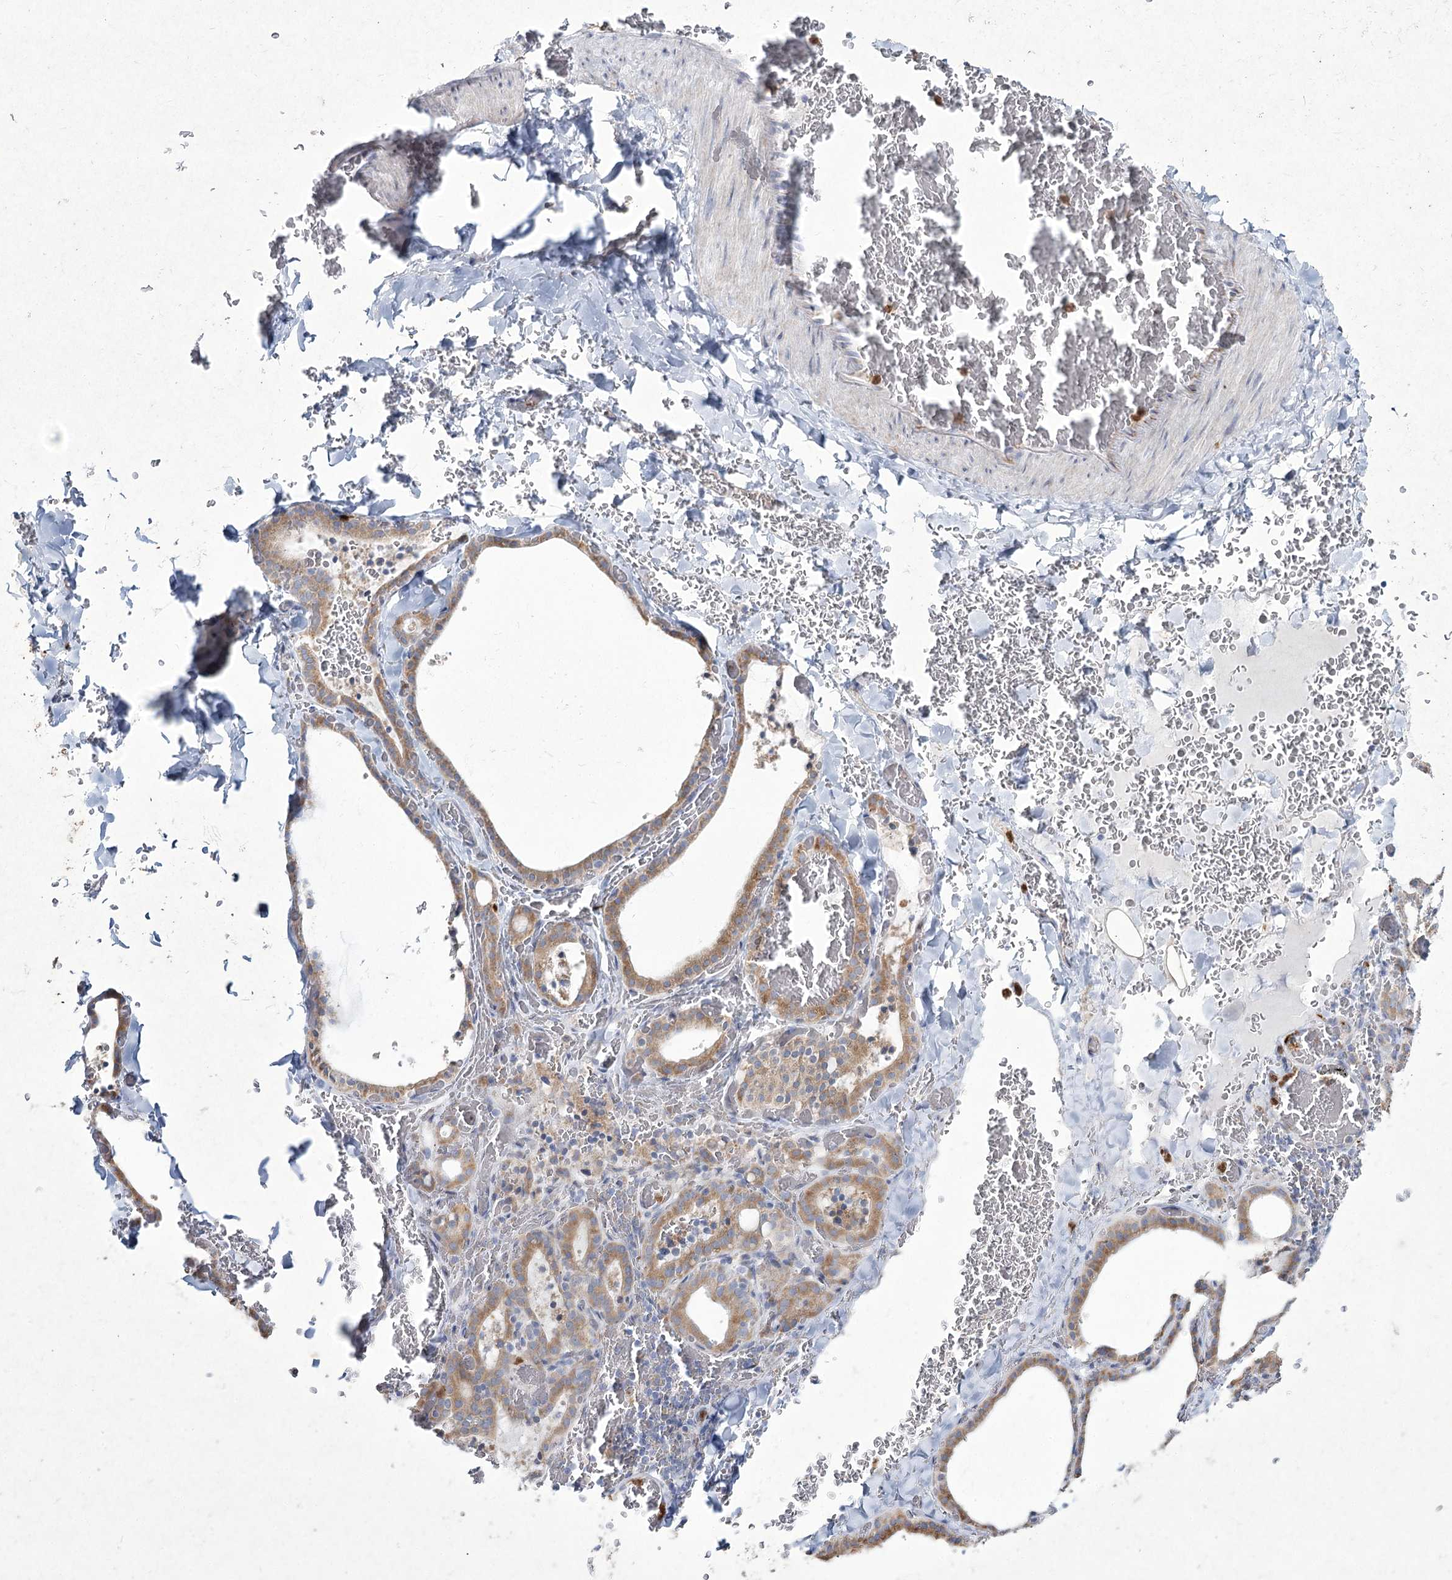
{"staining": {"intensity": "moderate", "quantity": "25%-75%", "location": "cytoplasmic/membranous"}, "tissue": "thyroid gland", "cell_type": "Glandular cells", "image_type": "normal", "snomed": [{"axis": "morphology", "description": "Normal tissue, NOS"}, {"axis": "topography", "description": "Thyroid gland"}], "caption": "This histopathology image displays benign thyroid gland stained with immunohistochemistry (IHC) to label a protein in brown. The cytoplasmic/membranous of glandular cells show moderate positivity for the protein. Nuclei are counter-stained blue.", "gene": "NIPAL4", "patient": {"sex": "female", "age": 39}}